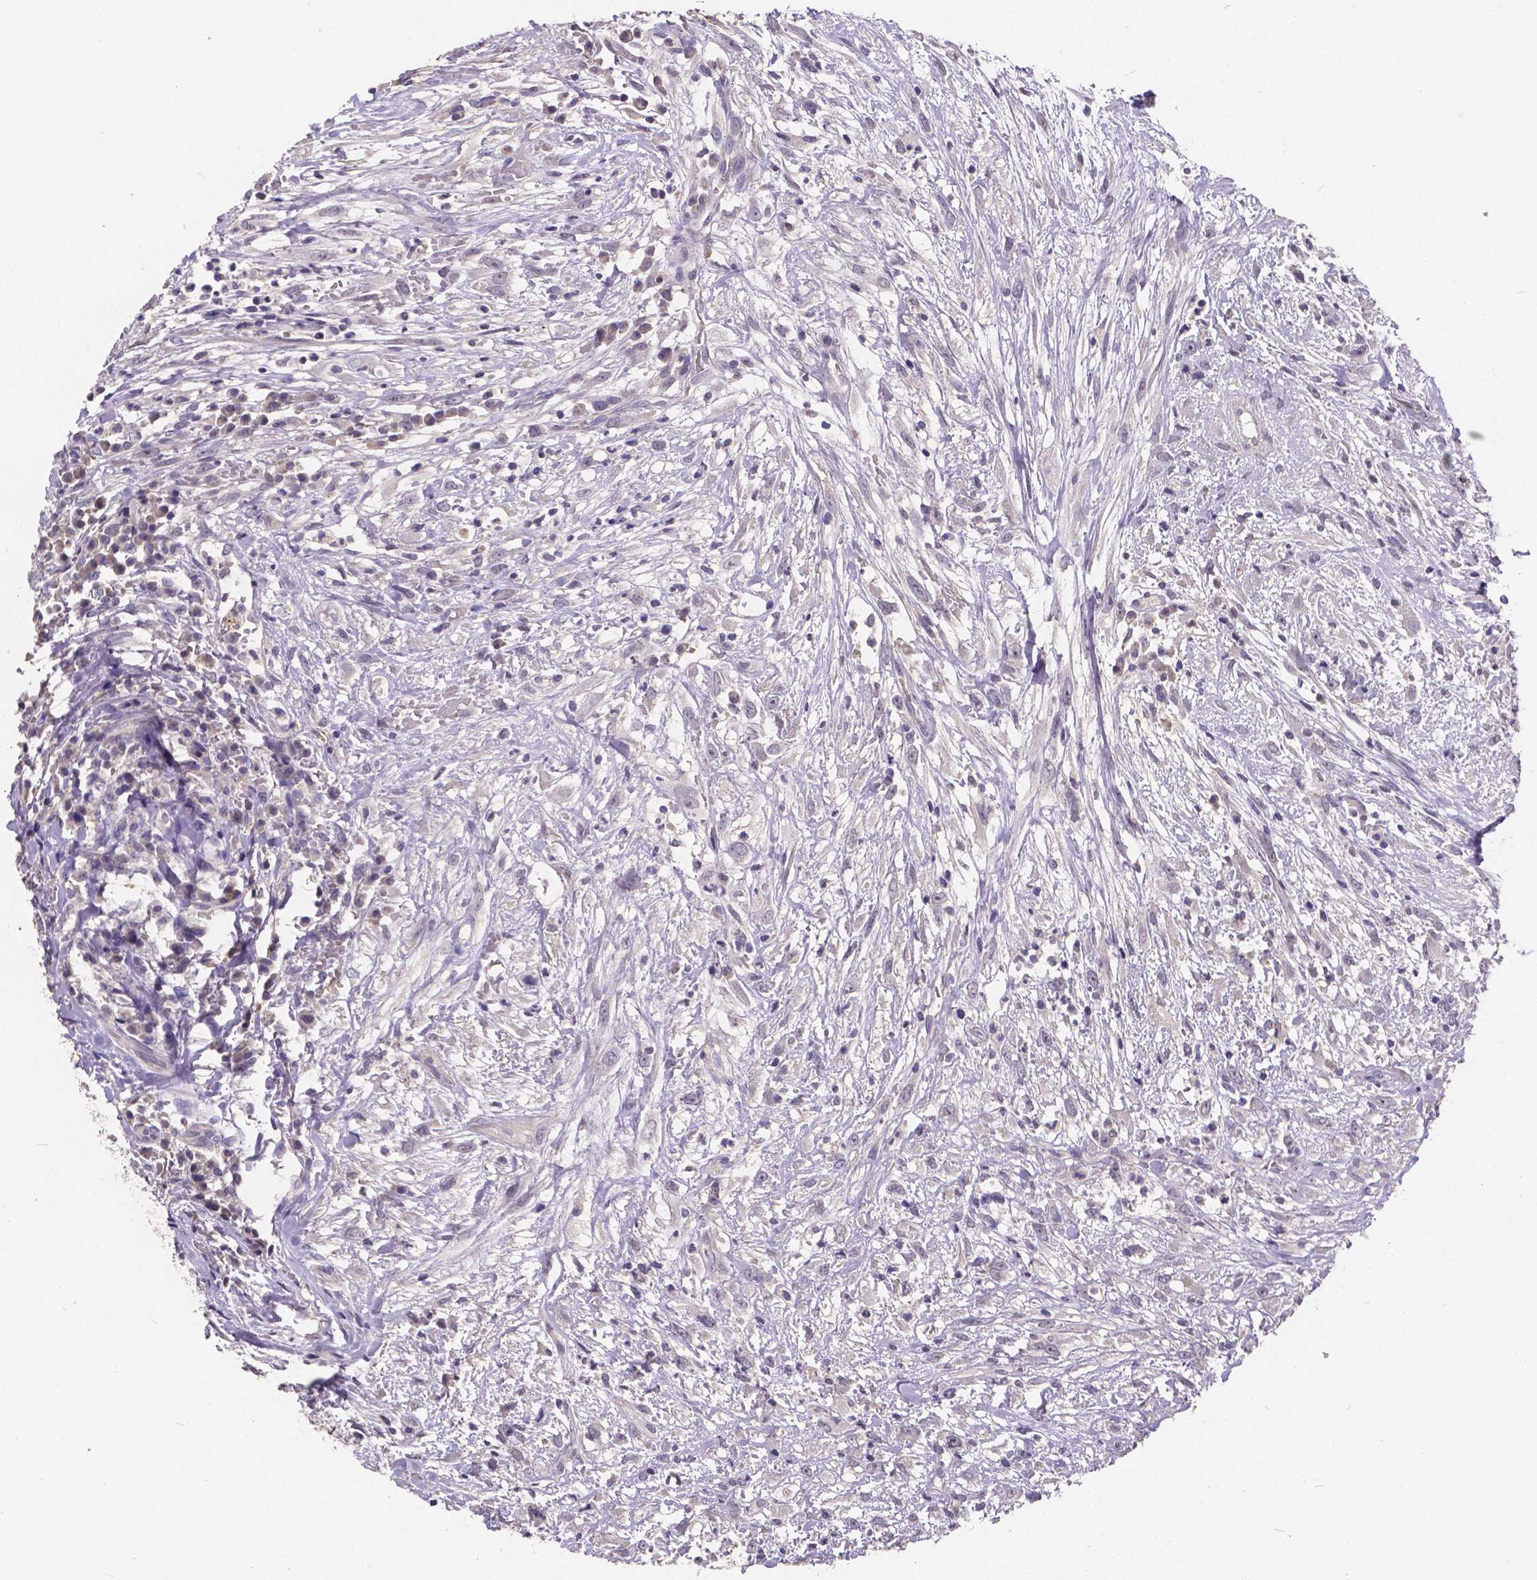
{"staining": {"intensity": "negative", "quantity": "none", "location": "none"}, "tissue": "head and neck cancer", "cell_type": "Tumor cells", "image_type": "cancer", "snomed": [{"axis": "morphology", "description": "Squamous cell carcinoma, NOS"}, {"axis": "topography", "description": "Head-Neck"}], "caption": "Immunohistochemistry (IHC) of squamous cell carcinoma (head and neck) exhibits no positivity in tumor cells. Nuclei are stained in blue.", "gene": "CTNNA2", "patient": {"sex": "male", "age": 65}}